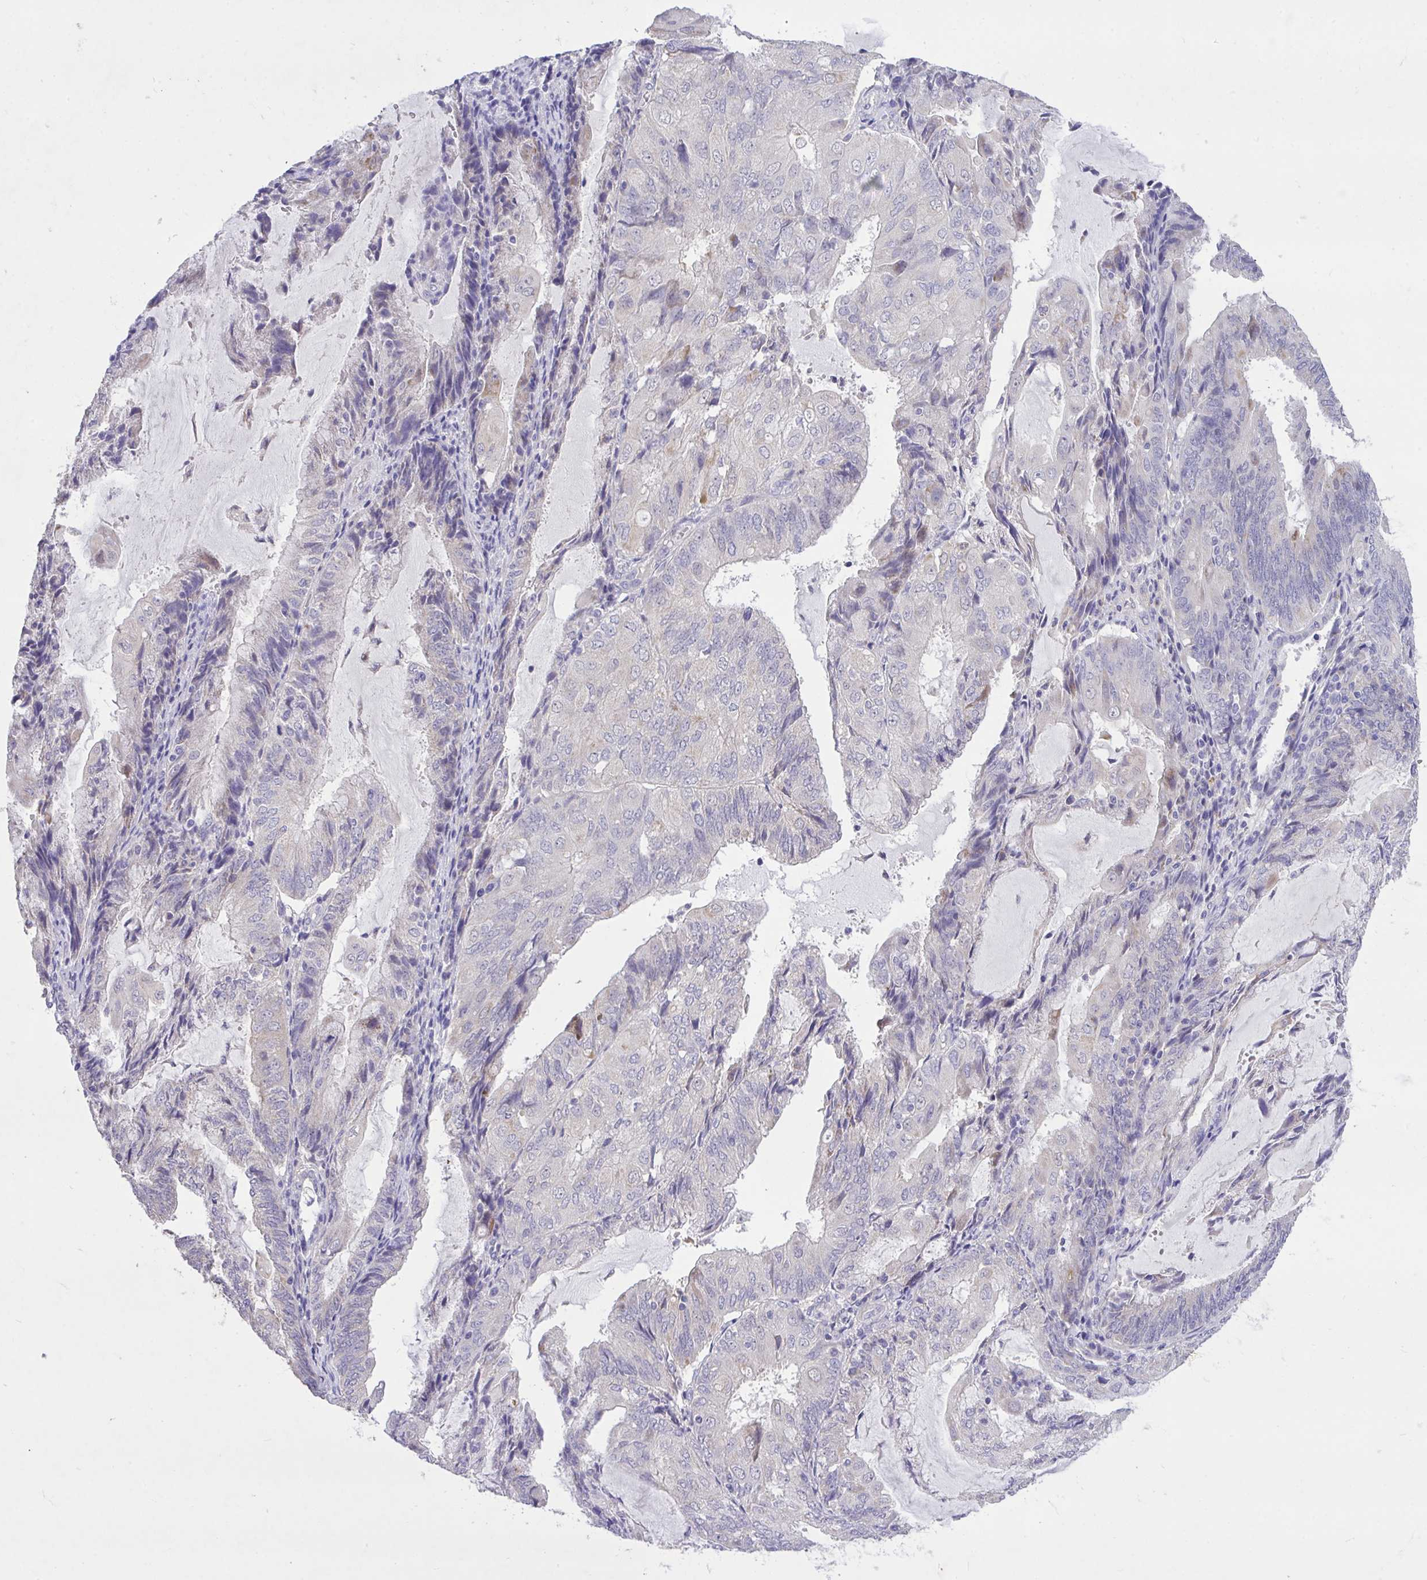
{"staining": {"intensity": "weak", "quantity": "<25%", "location": "cytoplasmic/membranous"}, "tissue": "endometrial cancer", "cell_type": "Tumor cells", "image_type": "cancer", "snomed": [{"axis": "morphology", "description": "Adenocarcinoma, NOS"}, {"axis": "topography", "description": "Endometrium"}], "caption": "Tumor cells show no significant protein staining in endometrial cancer (adenocarcinoma). (DAB IHC with hematoxylin counter stain).", "gene": "MPC2", "patient": {"sex": "female", "age": 81}}